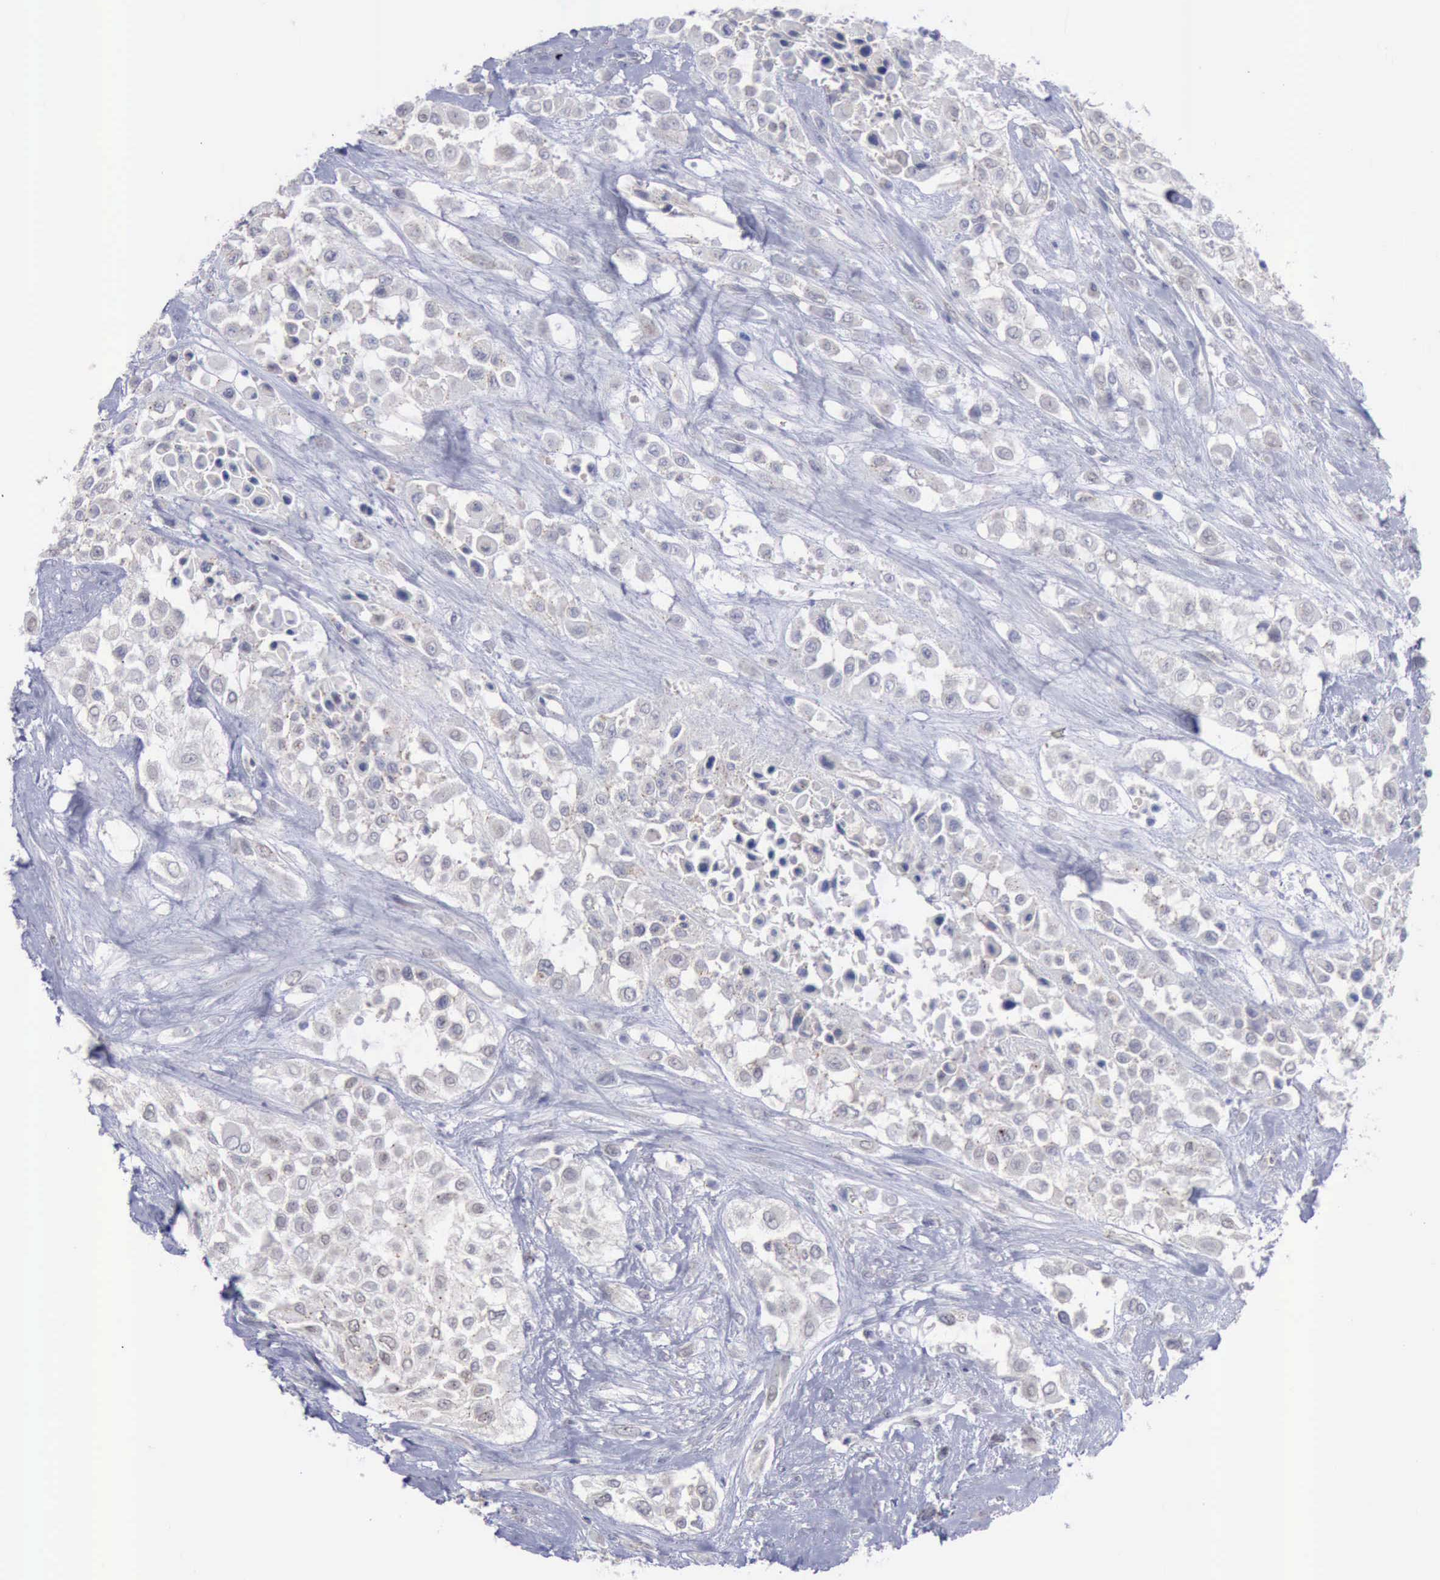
{"staining": {"intensity": "negative", "quantity": "none", "location": "none"}, "tissue": "urothelial cancer", "cell_type": "Tumor cells", "image_type": "cancer", "snomed": [{"axis": "morphology", "description": "Urothelial carcinoma, High grade"}, {"axis": "topography", "description": "Urinary bladder"}], "caption": "There is no significant staining in tumor cells of urothelial cancer.", "gene": "SATB2", "patient": {"sex": "male", "age": 57}}